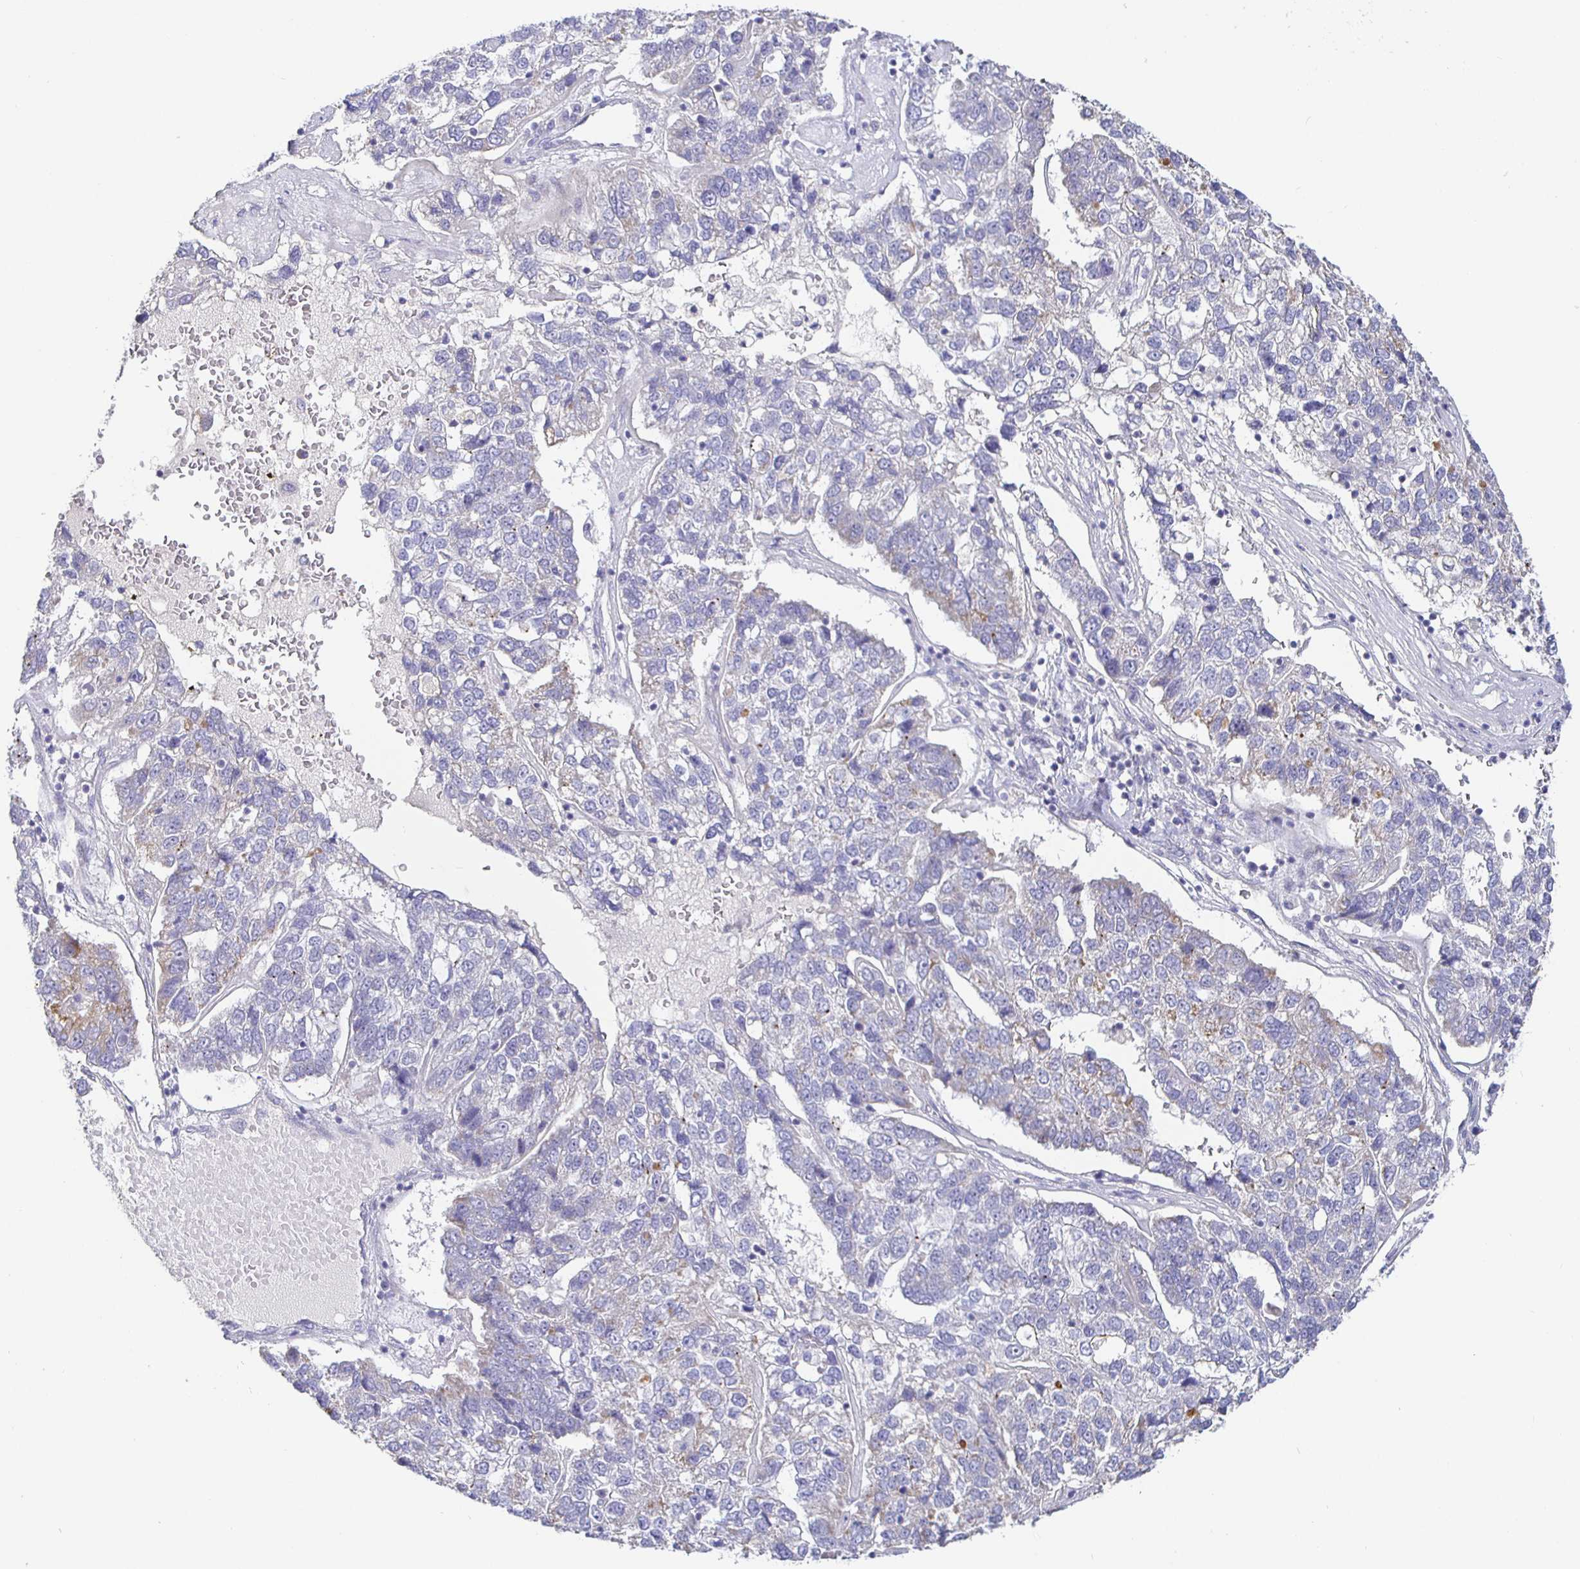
{"staining": {"intensity": "negative", "quantity": "none", "location": "none"}, "tissue": "pancreatic cancer", "cell_type": "Tumor cells", "image_type": "cancer", "snomed": [{"axis": "morphology", "description": "Adenocarcinoma, NOS"}, {"axis": "topography", "description": "Pancreas"}], "caption": "Immunohistochemistry (IHC) micrograph of neoplastic tissue: adenocarcinoma (pancreatic) stained with DAB (3,3'-diaminobenzidine) reveals no significant protein staining in tumor cells.", "gene": "CIT", "patient": {"sex": "female", "age": 61}}